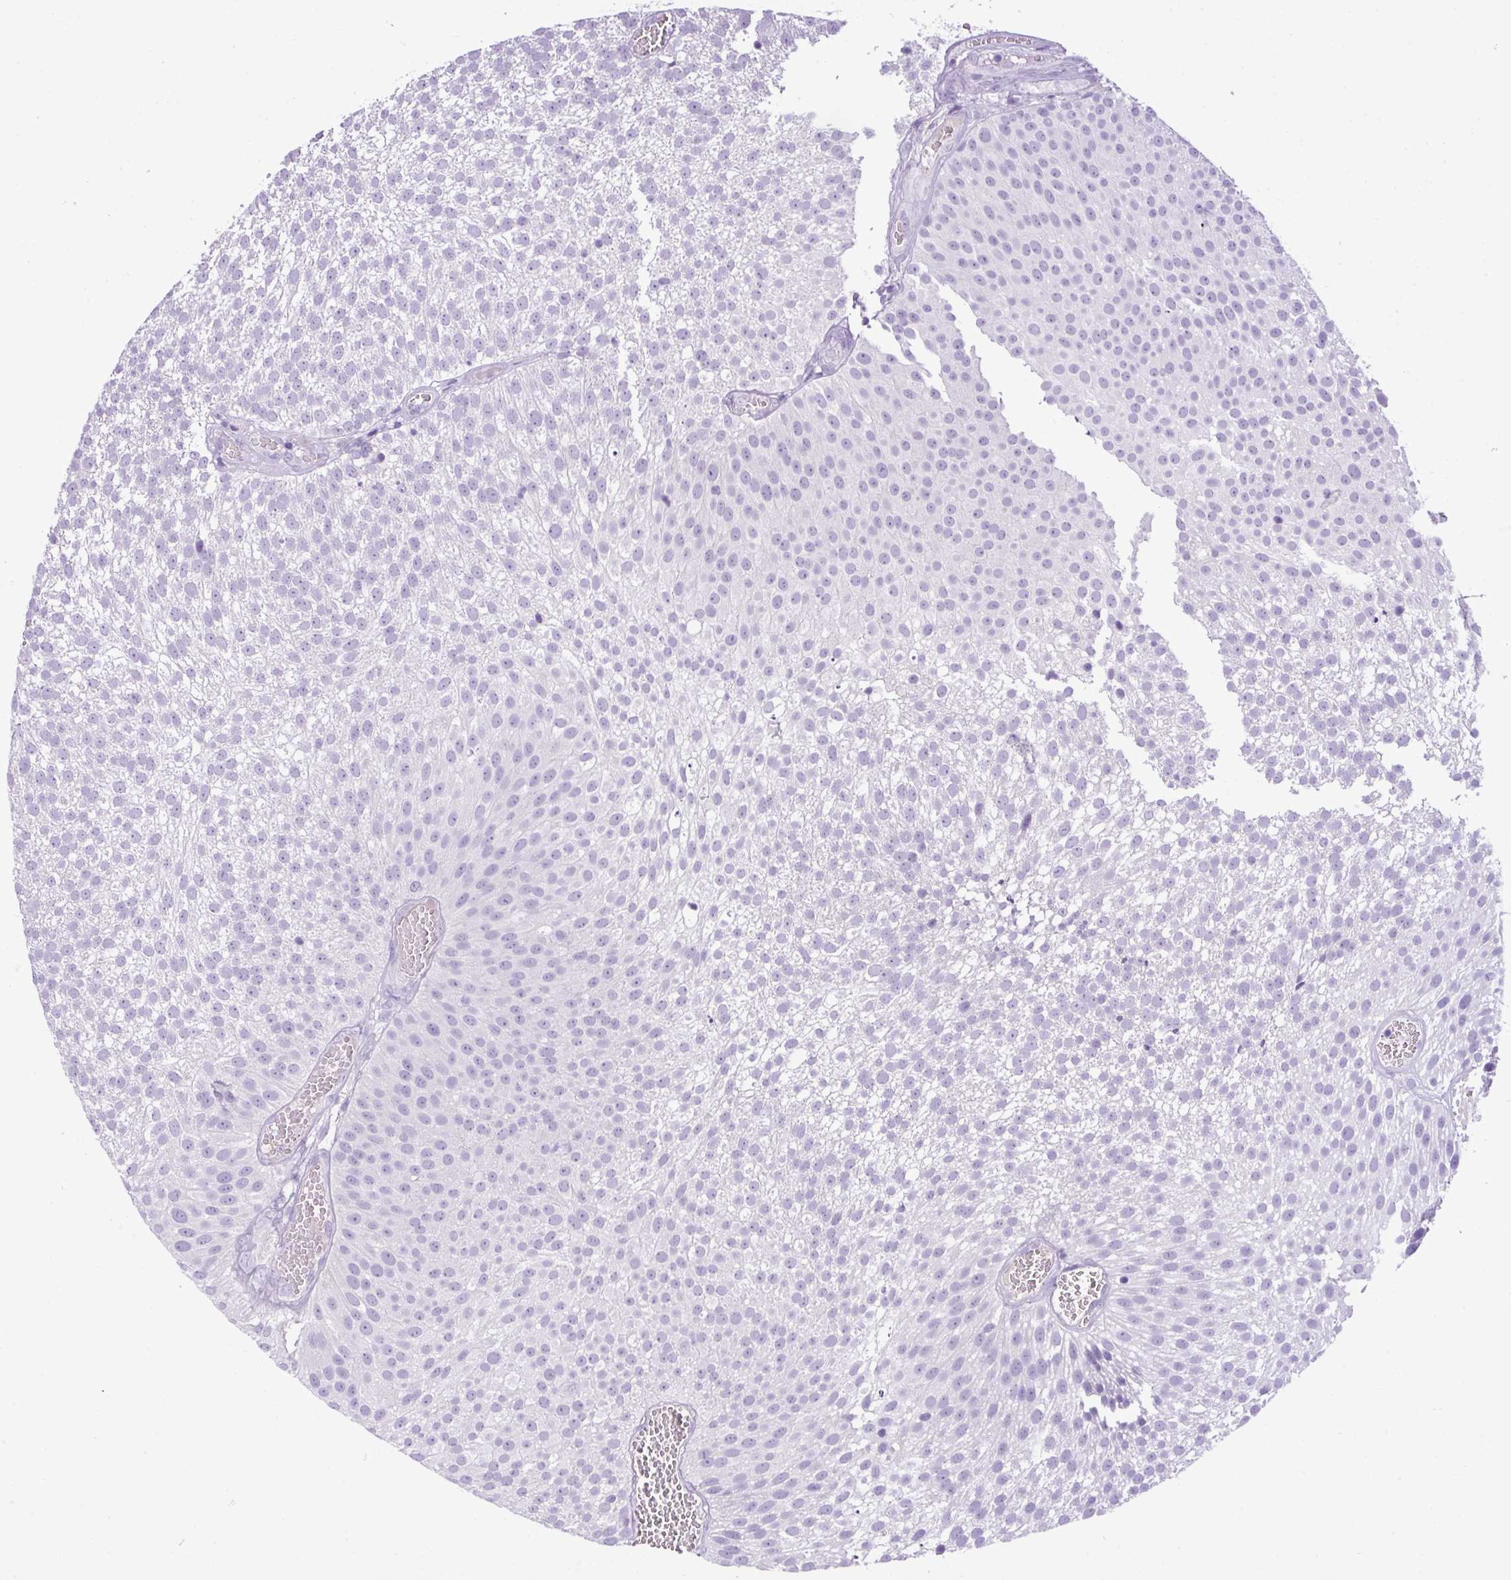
{"staining": {"intensity": "negative", "quantity": "none", "location": "none"}, "tissue": "urothelial cancer", "cell_type": "Tumor cells", "image_type": "cancer", "snomed": [{"axis": "morphology", "description": "Urothelial carcinoma, Low grade"}, {"axis": "topography", "description": "Urinary bladder"}], "caption": "This image is of urothelial cancer stained with IHC to label a protein in brown with the nuclei are counter-stained blue. There is no expression in tumor cells.", "gene": "HTR3E", "patient": {"sex": "female", "age": 79}}